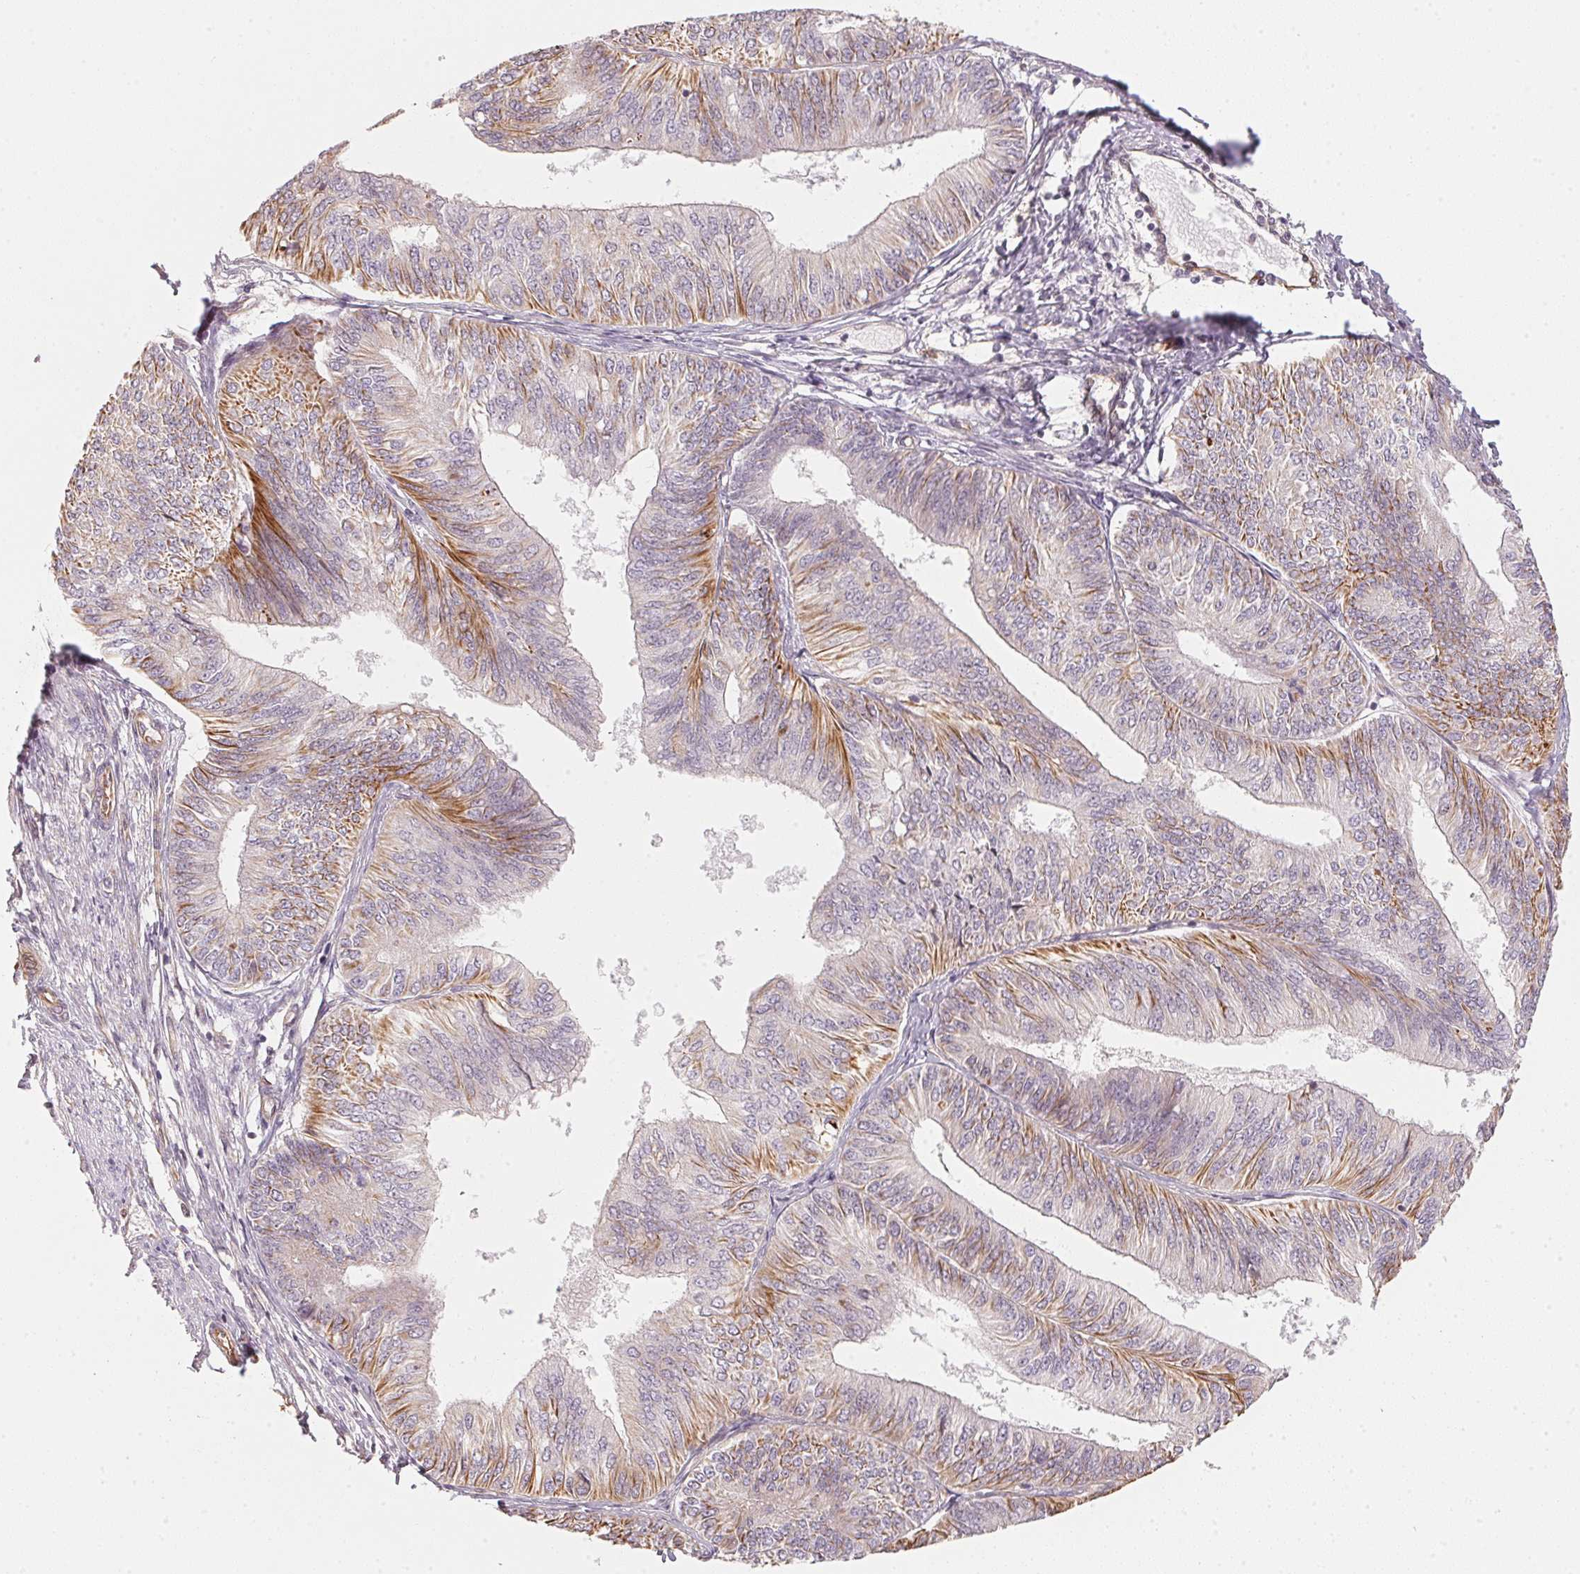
{"staining": {"intensity": "moderate", "quantity": "25%-75%", "location": "cytoplasmic/membranous"}, "tissue": "endometrial cancer", "cell_type": "Tumor cells", "image_type": "cancer", "snomed": [{"axis": "morphology", "description": "Adenocarcinoma, NOS"}, {"axis": "topography", "description": "Endometrium"}], "caption": "Moderate cytoplasmic/membranous protein positivity is present in about 25%-75% of tumor cells in adenocarcinoma (endometrial).", "gene": "FOXR2", "patient": {"sex": "female", "age": 58}}